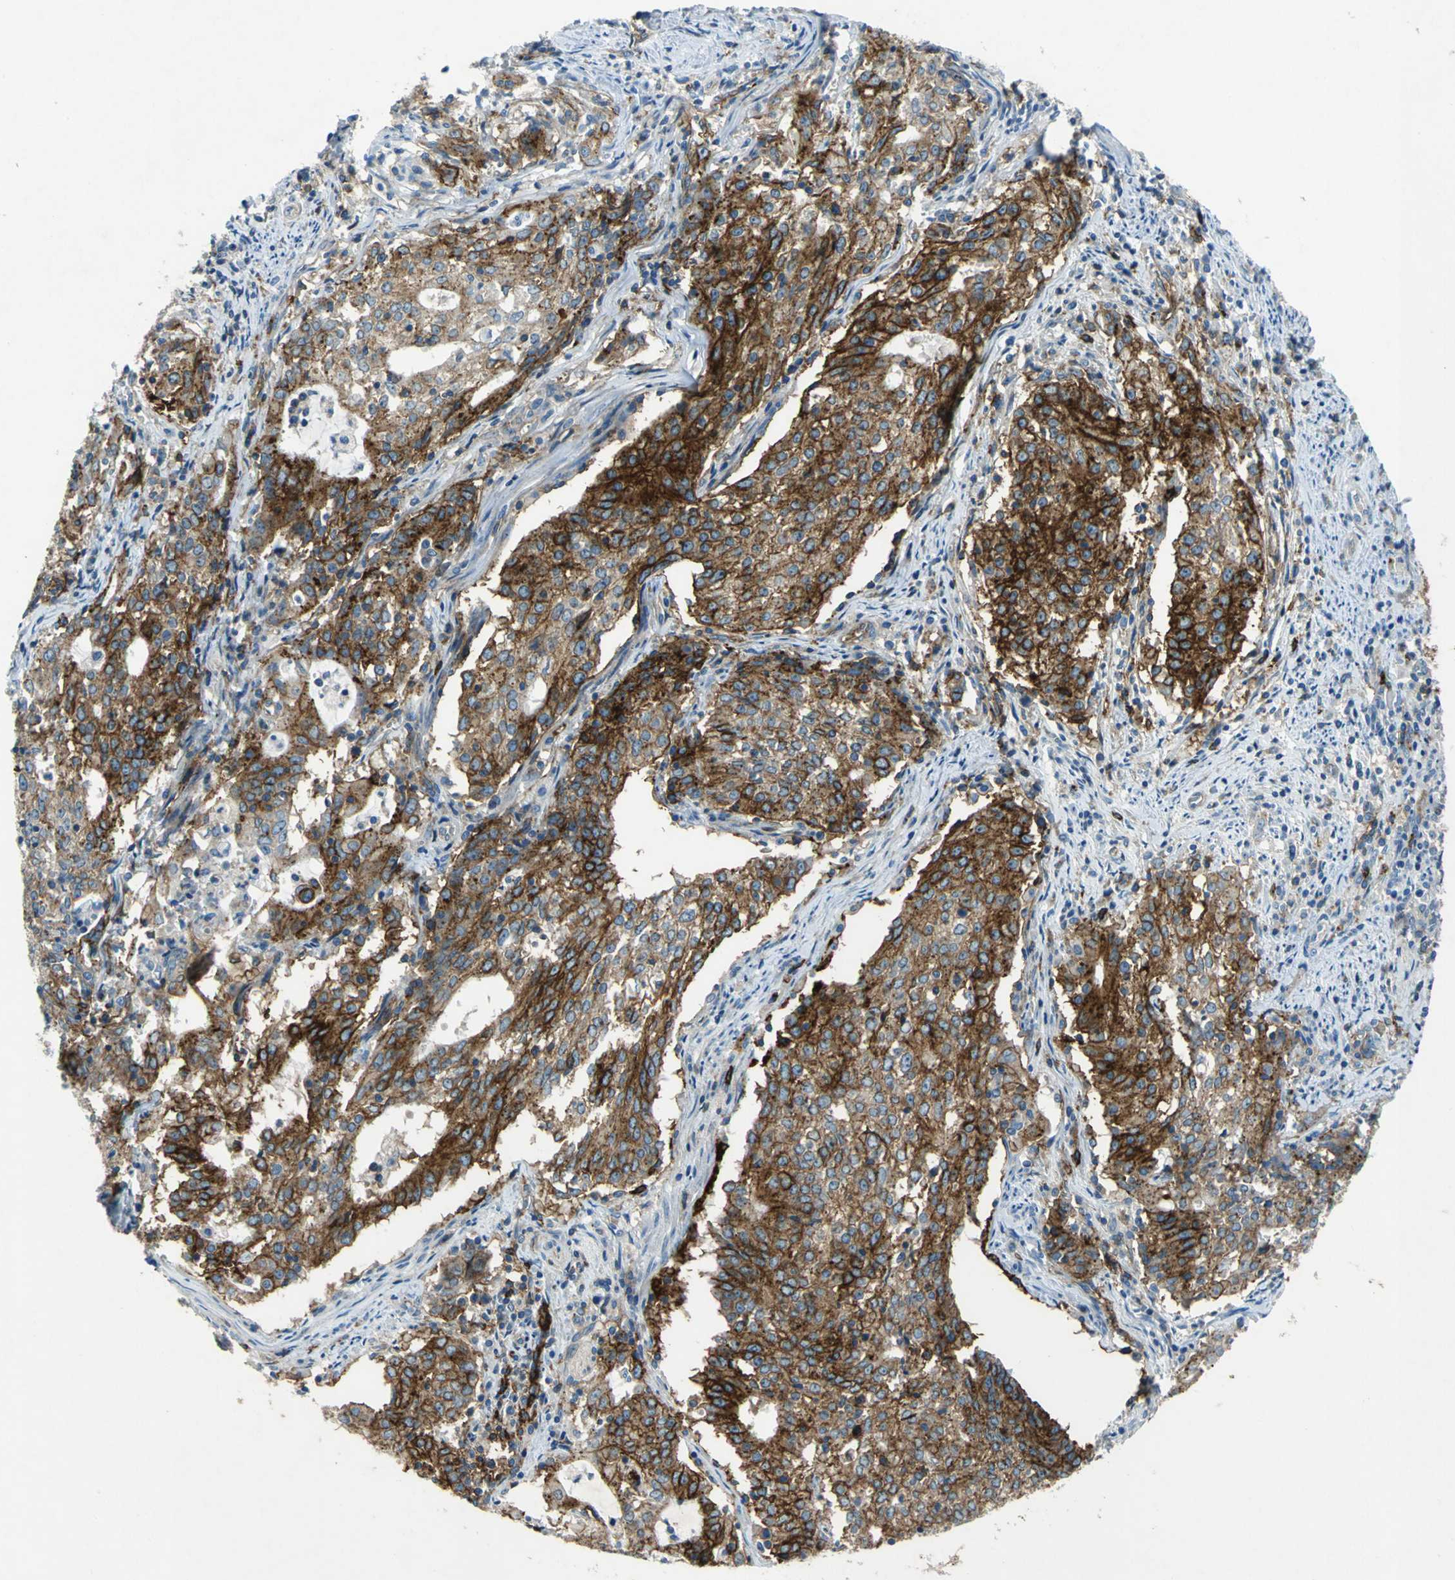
{"staining": {"intensity": "strong", "quantity": ">75%", "location": "cytoplasmic/membranous"}, "tissue": "cervical cancer", "cell_type": "Tumor cells", "image_type": "cancer", "snomed": [{"axis": "morphology", "description": "Adenocarcinoma, NOS"}, {"axis": "topography", "description": "Cervix"}], "caption": "A high-resolution micrograph shows immunohistochemistry staining of adenocarcinoma (cervical), which displays strong cytoplasmic/membranous expression in about >75% of tumor cells. The staining is performed using DAB (3,3'-diaminobenzidine) brown chromogen to label protein expression. The nuclei are counter-stained blue using hematoxylin.", "gene": "RPS13", "patient": {"sex": "female", "age": 44}}